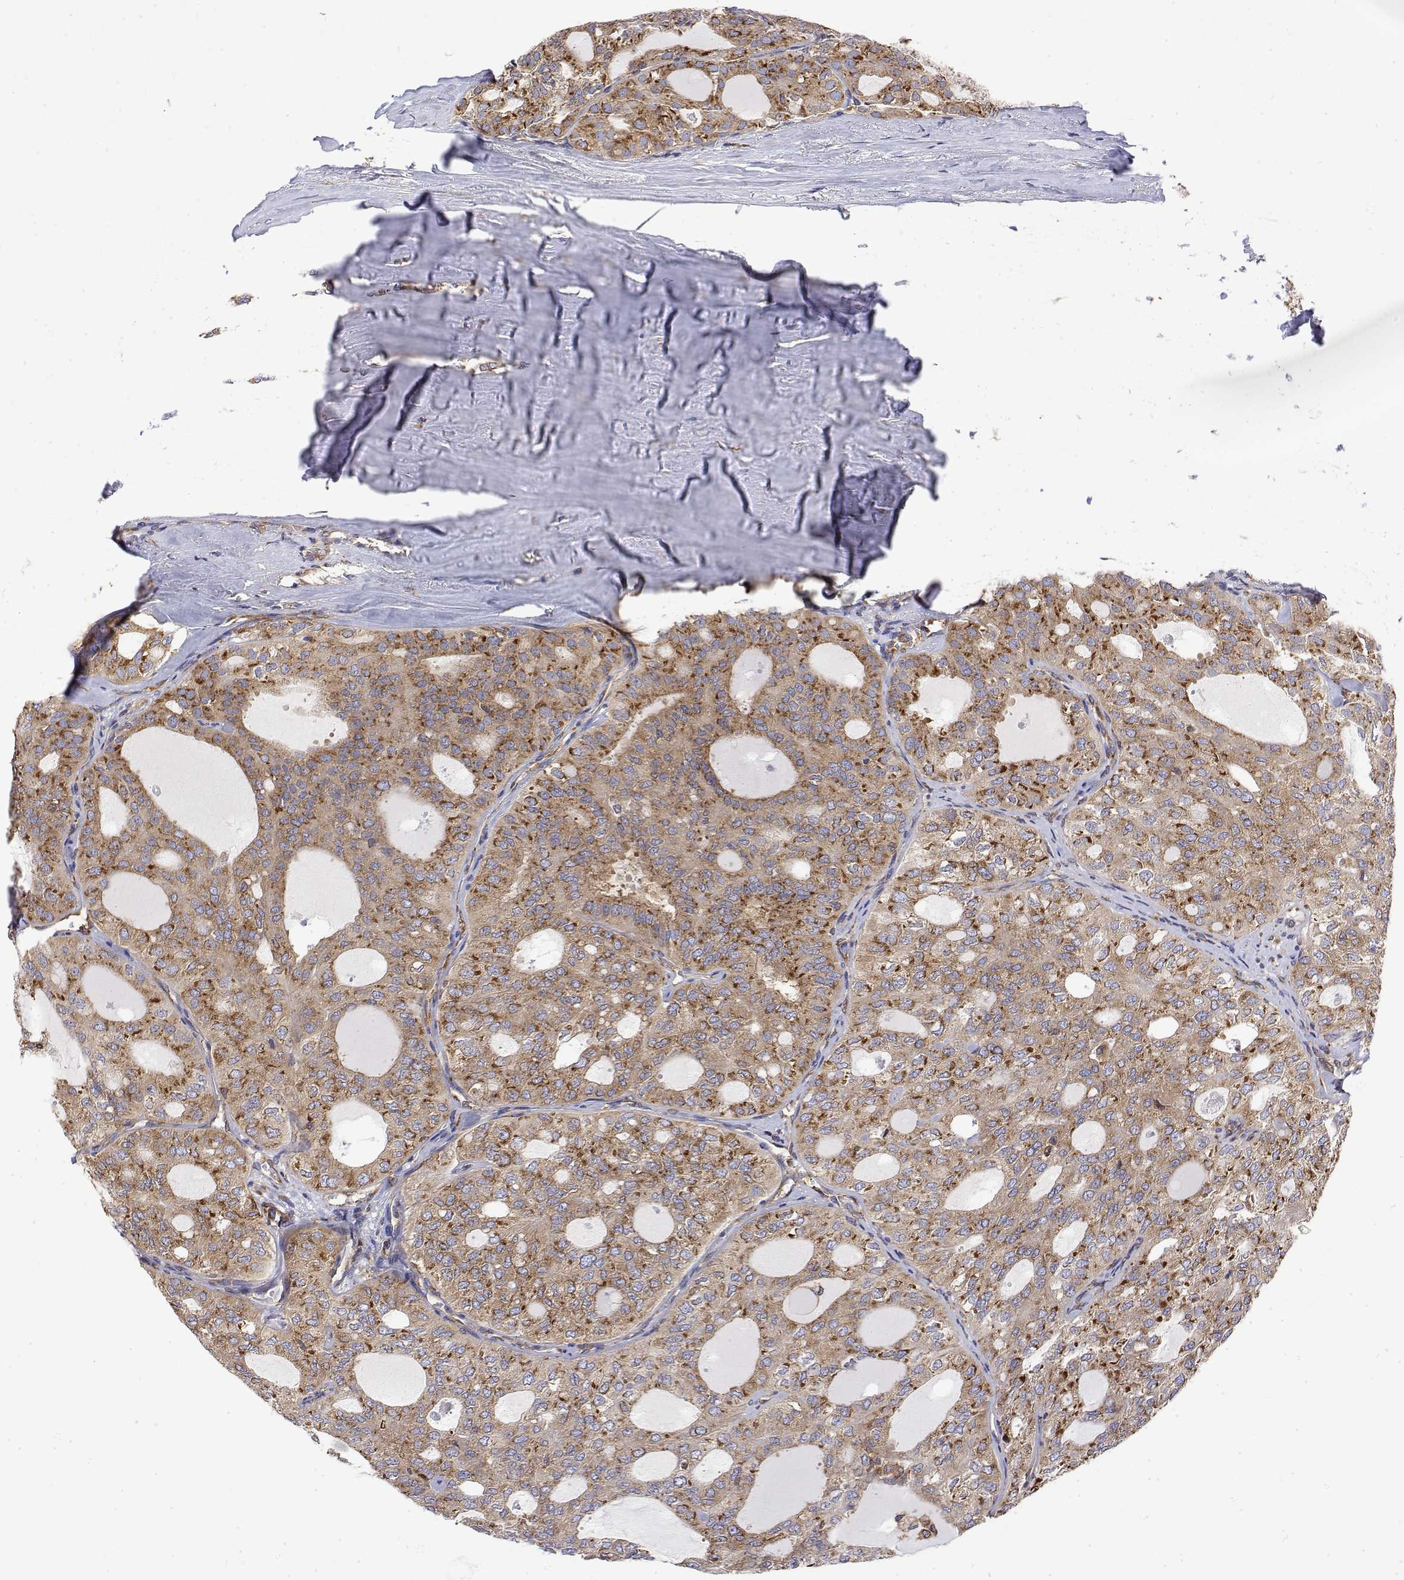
{"staining": {"intensity": "strong", "quantity": ">75%", "location": "cytoplasmic/membranous"}, "tissue": "thyroid cancer", "cell_type": "Tumor cells", "image_type": "cancer", "snomed": [{"axis": "morphology", "description": "Follicular adenoma carcinoma, NOS"}, {"axis": "topography", "description": "Thyroid gland"}], "caption": "Protein staining displays strong cytoplasmic/membranous expression in about >75% of tumor cells in thyroid follicular adenoma carcinoma.", "gene": "EEF1G", "patient": {"sex": "male", "age": 75}}